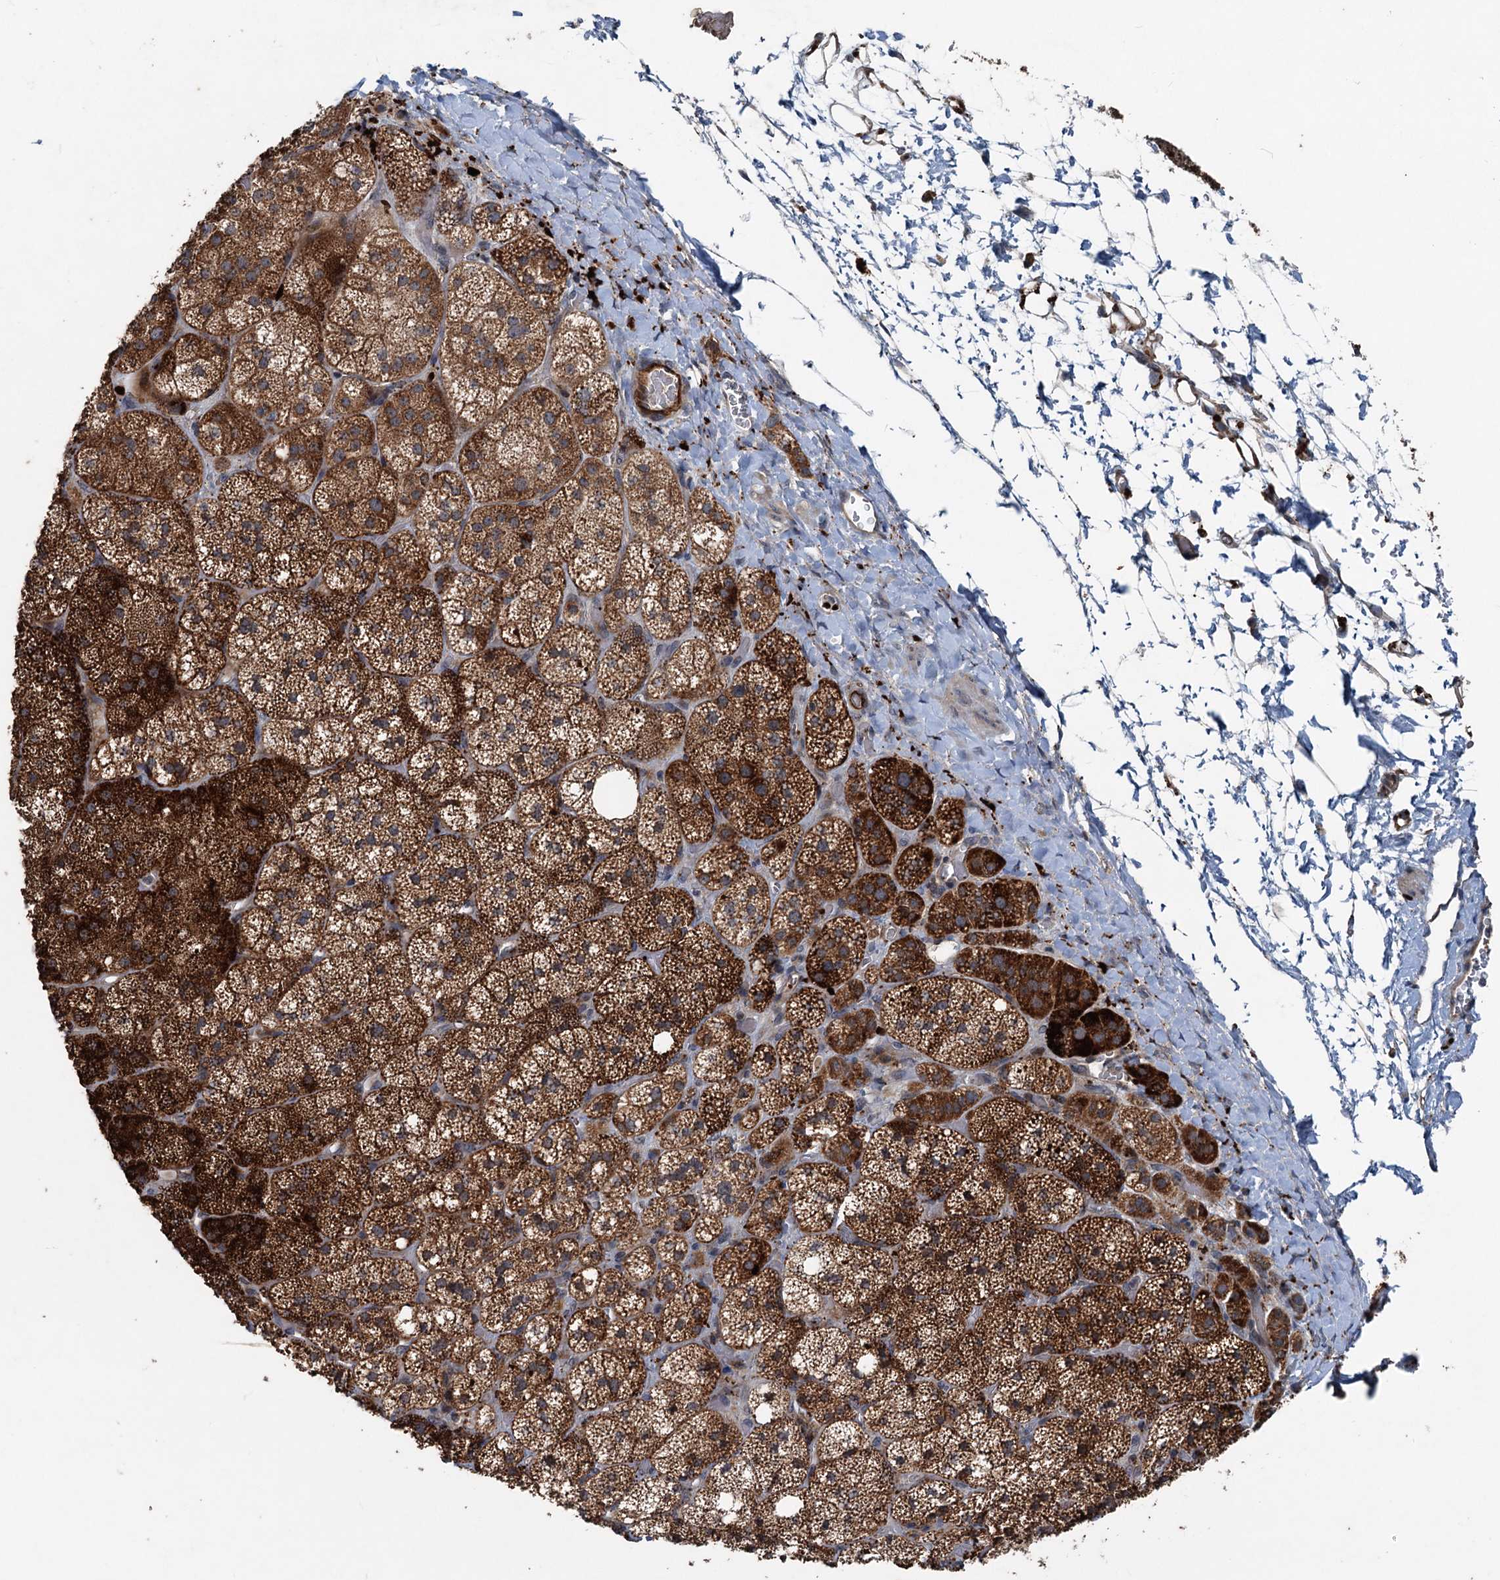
{"staining": {"intensity": "strong", "quantity": ">75%", "location": "cytoplasmic/membranous"}, "tissue": "adrenal gland", "cell_type": "Glandular cells", "image_type": "normal", "snomed": [{"axis": "morphology", "description": "Normal tissue, NOS"}, {"axis": "topography", "description": "Adrenal gland"}], "caption": "Immunohistochemical staining of benign adrenal gland exhibits strong cytoplasmic/membranous protein positivity in approximately >75% of glandular cells.", "gene": "N4BP2L2", "patient": {"sex": "male", "age": 61}}